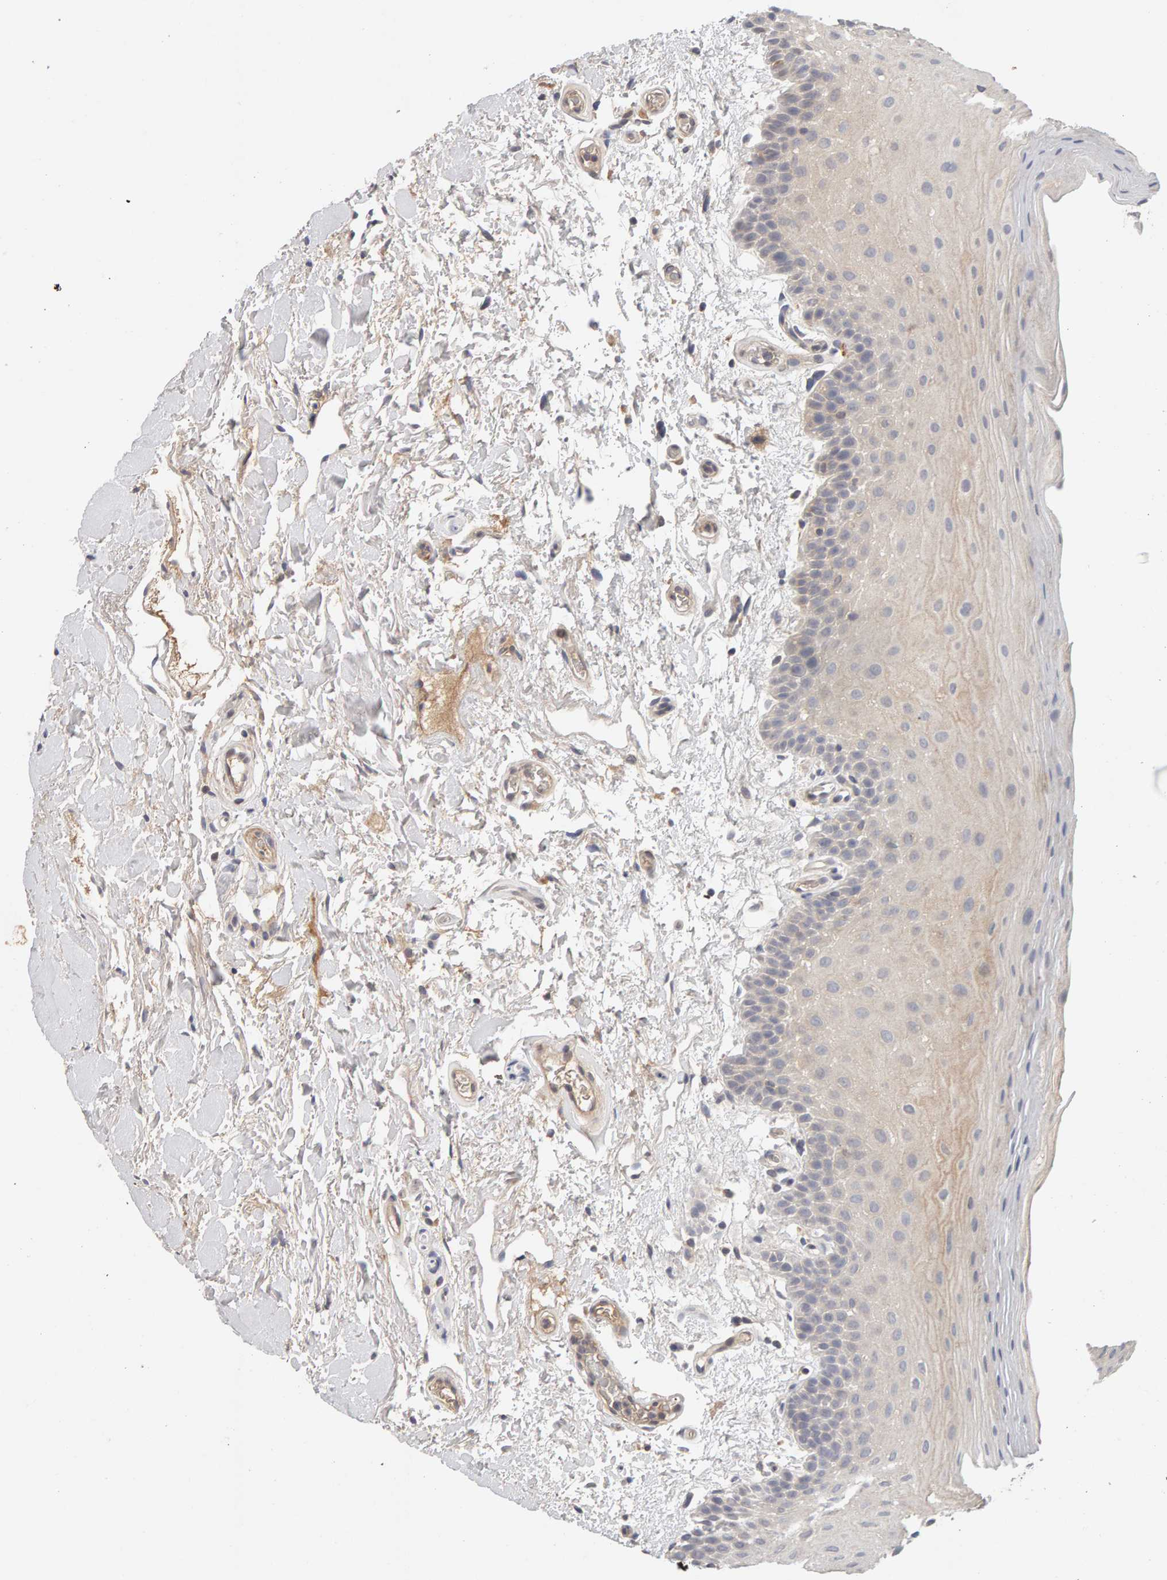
{"staining": {"intensity": "weak", "quantity": "<25%", "location": "cytoplasmic/membranous"}, "tissue": "oral mucosa", "cell_type": "Squamous epithelial cells", "image_type": "normal", "snomed": [{"axis": "morphology", "description": "Normal tissue, NOS"}, {"axis": "topography", "description": "Oral tissue"}], "caption": "IHC image of benign oral mucosa: human oral mucosa stained with DAB reveals no significant protein staining in squamous epithelial cells.", "gene": "NUDCD1", "patient": {"sex": "male", "age": 62}}